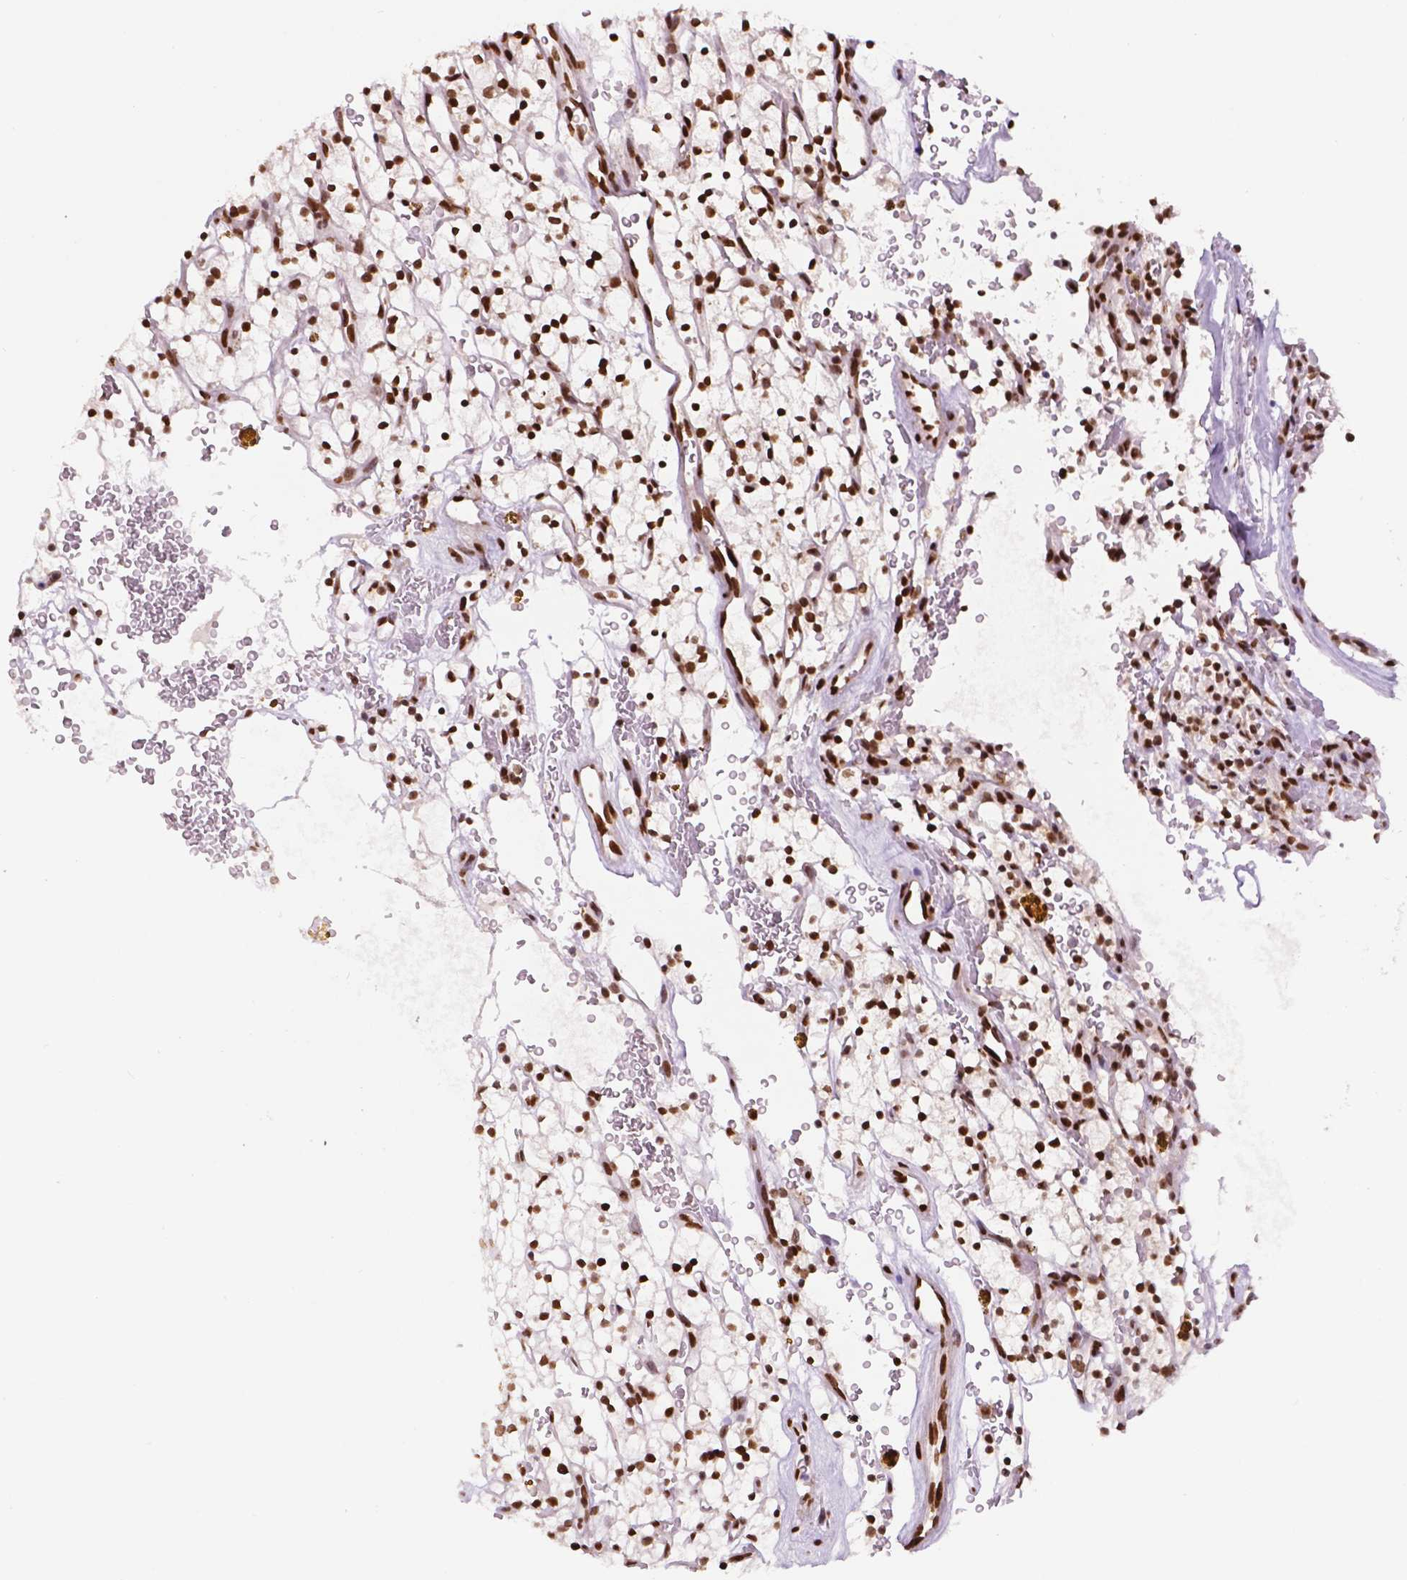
{"staining": {"intensity": "strong", "quantity": "25%-75%", "location": "nuclear"}, "tissue": "renal cancer", "cell_type": "Tumor cells", "image_type": "cancer", "snomed": [{"axis": "morphology", "description": "Adenocarcinoma, NOS"}, {"axis": "topography", "description": "Kidney"}], "caption": "The image demonstrates a brown stain indicating the presence of a protein in the nuclear of tumor cells in renal adenocarcinoma.", "gene": "MLH1", "patient": {"sex": "female", "age": 64}}